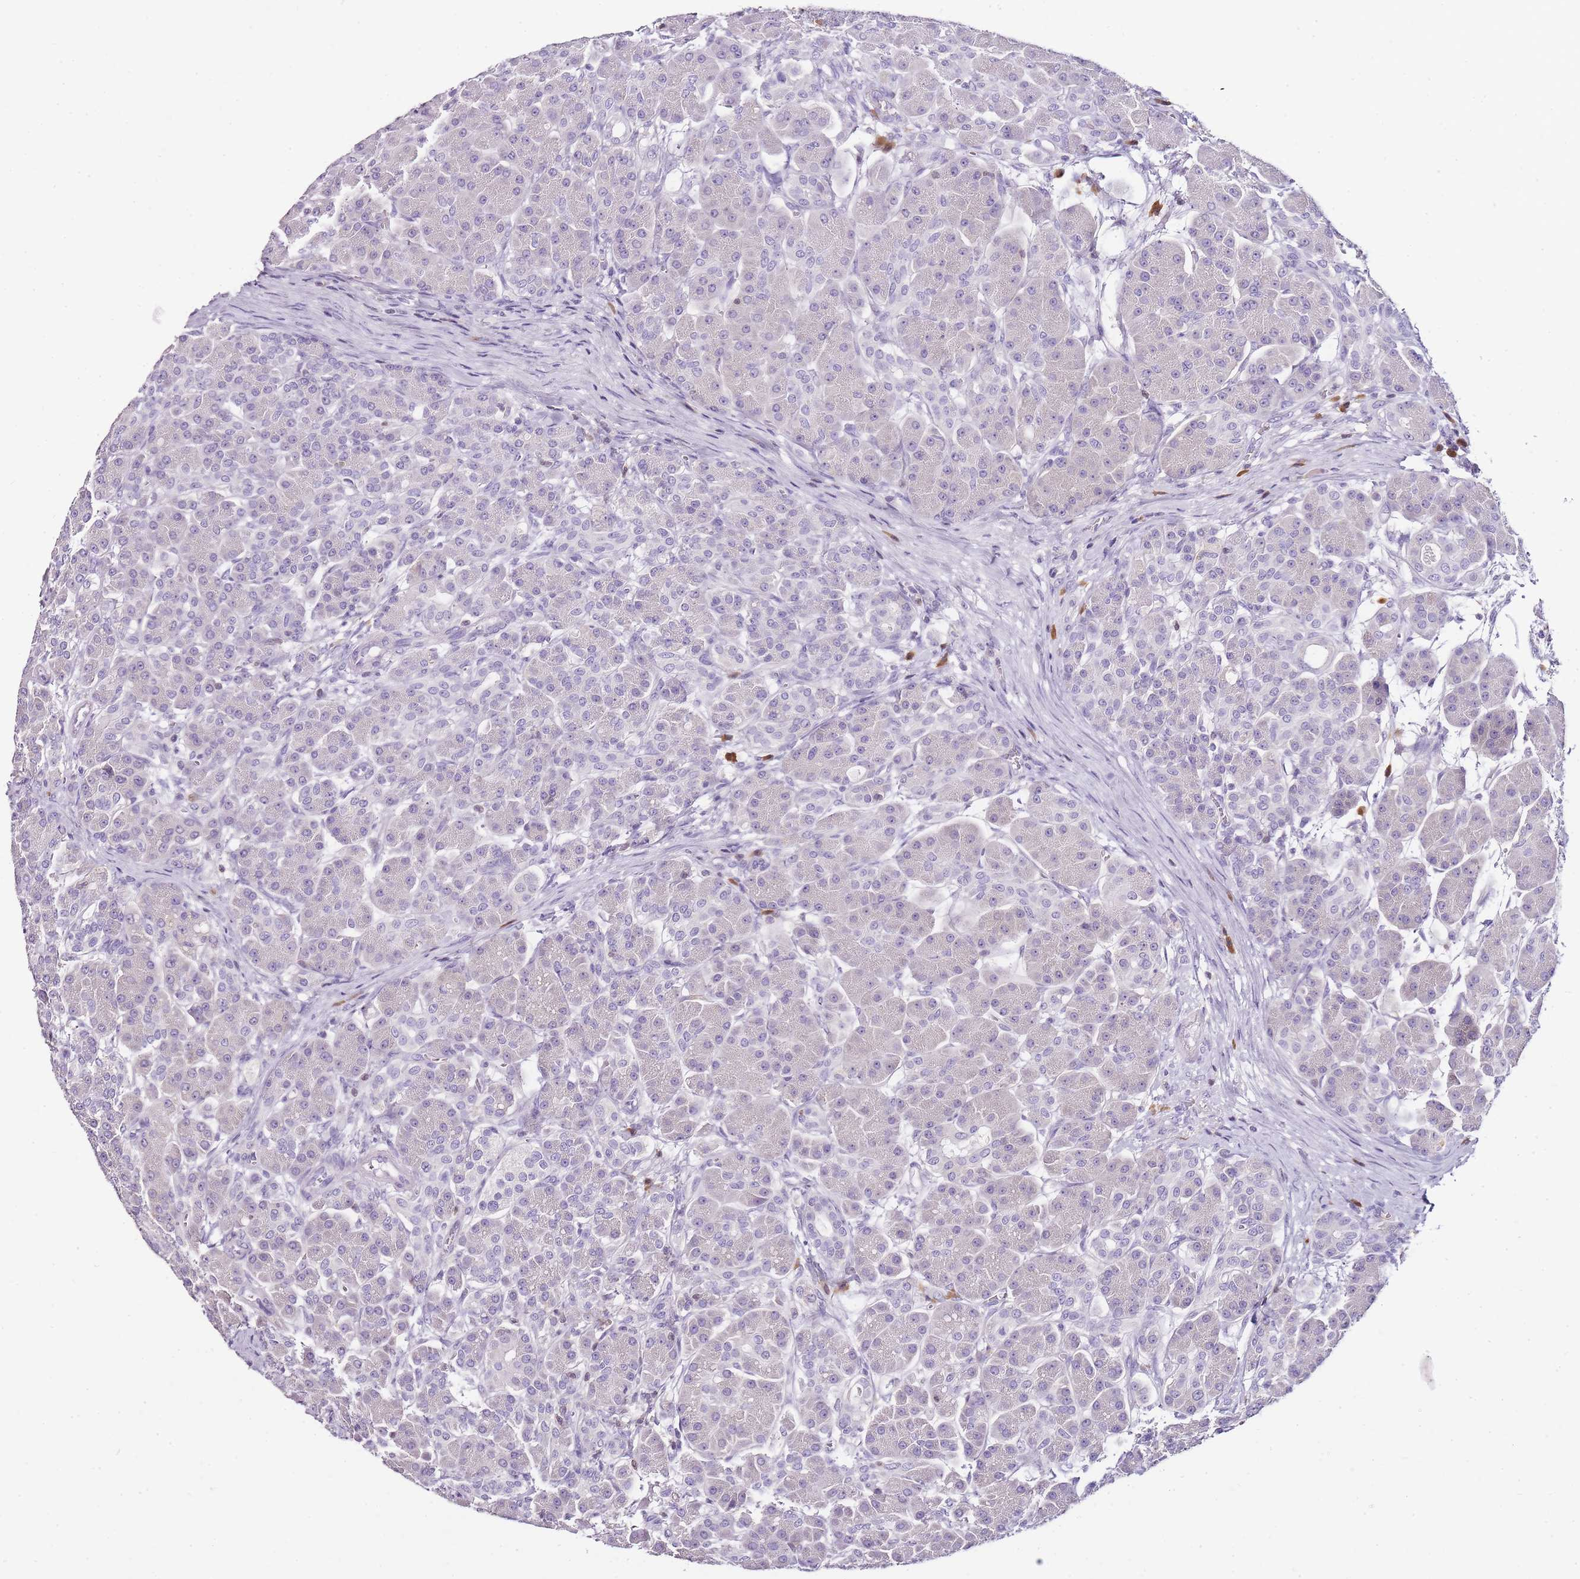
{"staining": {"intensity": "negative", "quantity": "none", "location": "none"}, "tissue": "pancreas", "cell_type": "Exocrine glandular cells", "image_type": "normal", "snomed": [{"axis": "morphology", "description": "Normal tissue, NOS"}, {"axis": "topography", "description": "Pancreas"}], "caption": "Immunohistochemistry (IHC) of normal pancreas shows no staining in exocrine glandular cells. (DAB immunohistochemistry (IHC), high magnification).", "gene": "ZBP1", "patient": {"sex": "male", "age": 63}}